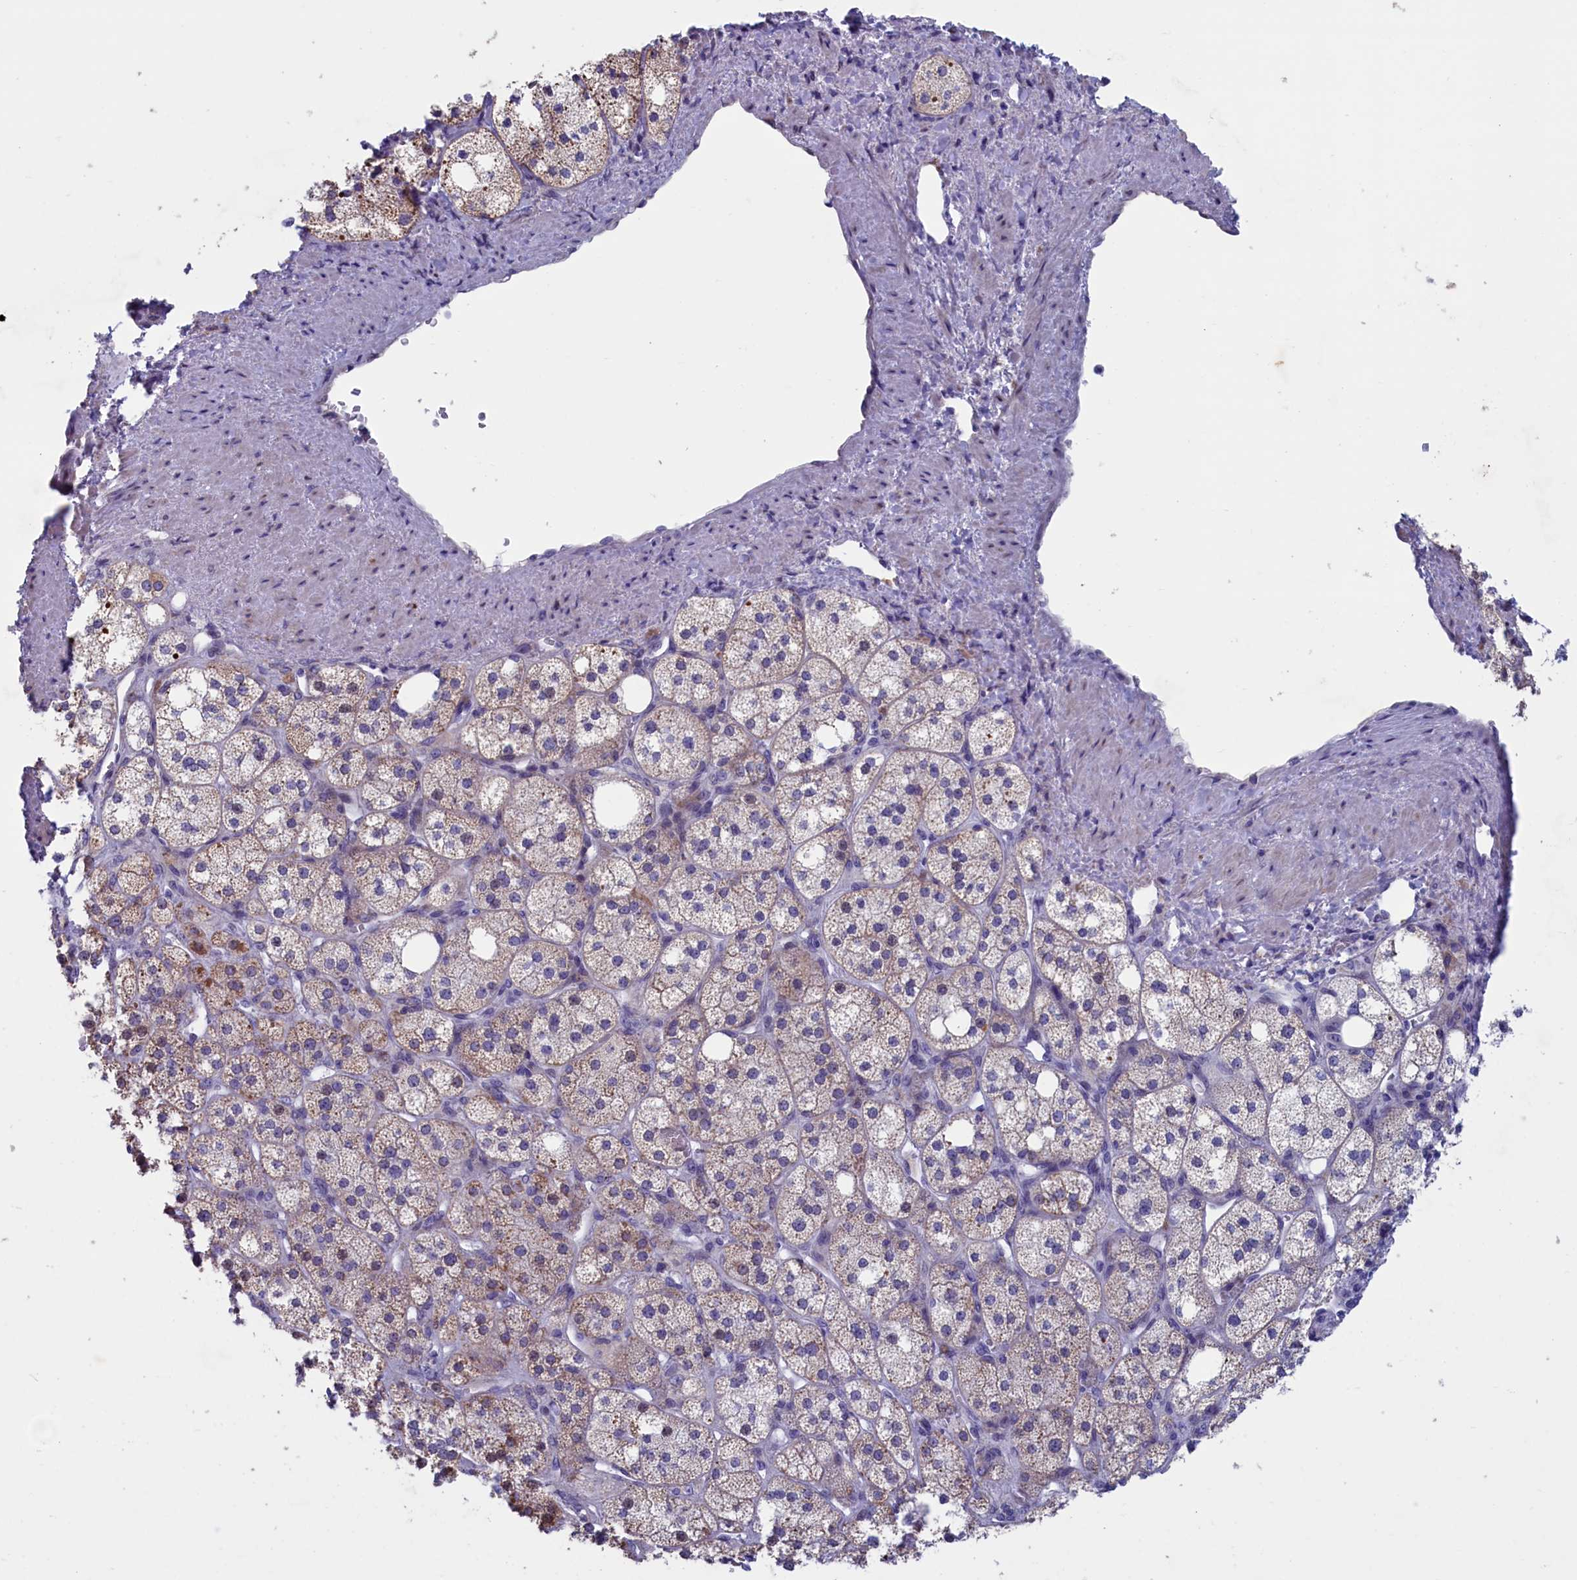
{"staining": {"intensity": "weak", "quantity": ">75%", "location": "cytoplasmic/membranous"}, "tissue": "adrenal gland", "cell_type": "Glandular cells", "image_type": "normal", "snomed": [{"axis": "morphology", "description": "Normal tissue, NOS"}, {"axis": "topography", "description": "Adrenal gland"}], "caption": "A low amount of weak cytoplasmic/membranous staining is appreciated in about >75% of glandular cells in benign adrenal gland.", "gene": "NIBAN3", "patient": {"sex": "male", "age": 61}}